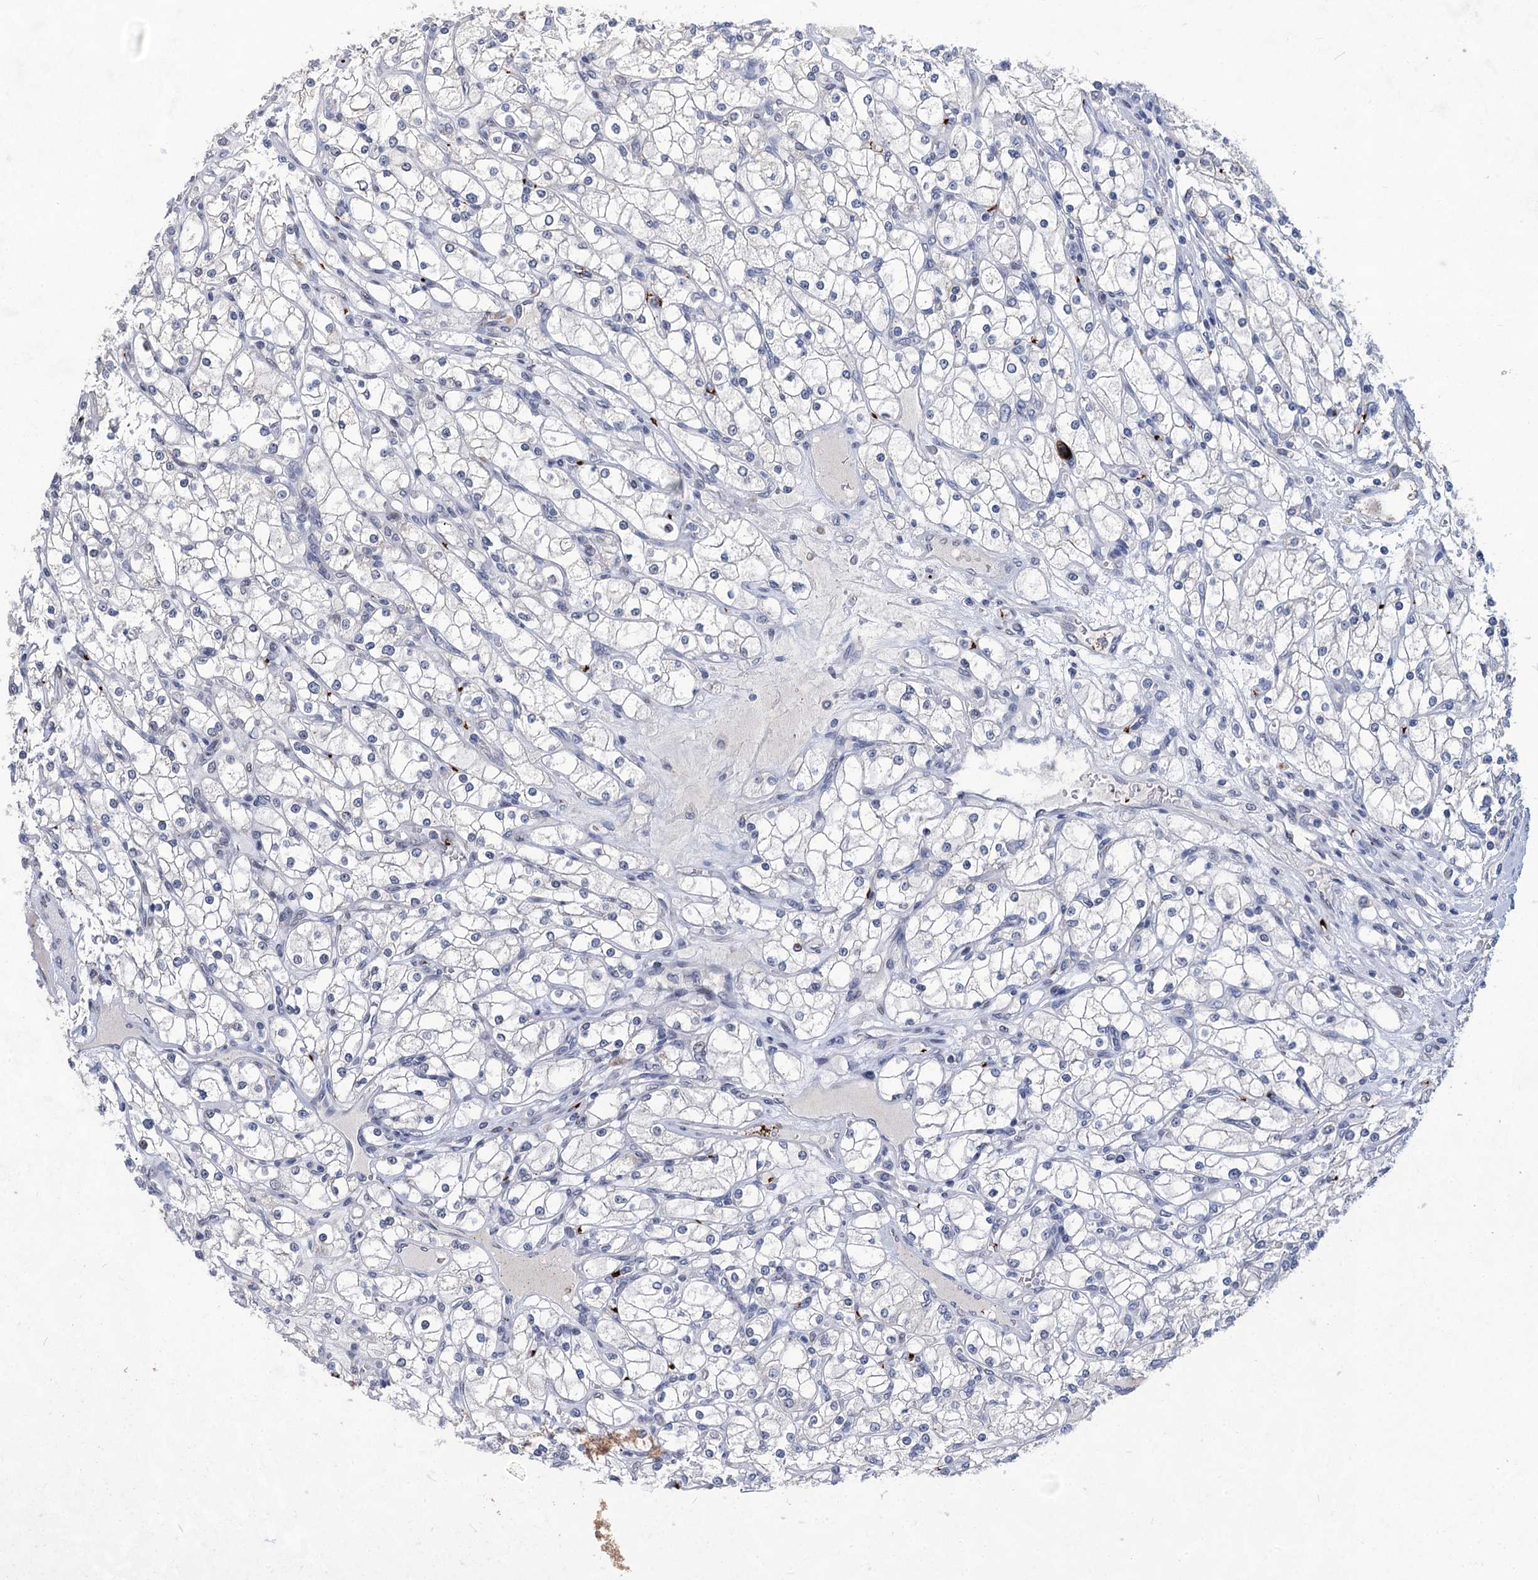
{"staining": {"intensity": "negative", "quantity": "none", "location": "none"}, "tissue": "renal cancer", "cell_type": "Tumor cells", "image_type": "cancer", "snomed": [{"axis": "morphology", "description": "Adenocarcinoma, NOS"}, {"axis": "topography", "description": "Kidney"}], "caption": "IHC micrograph of human renal cancer stained for a protein (brown), which exhibits no staining in tumor cells. (DAB immunohistochemistry visualized using brightfield microscopy, high magnification).", "gene": "MON2", "patient": {"sex": "male", "age": 80}}